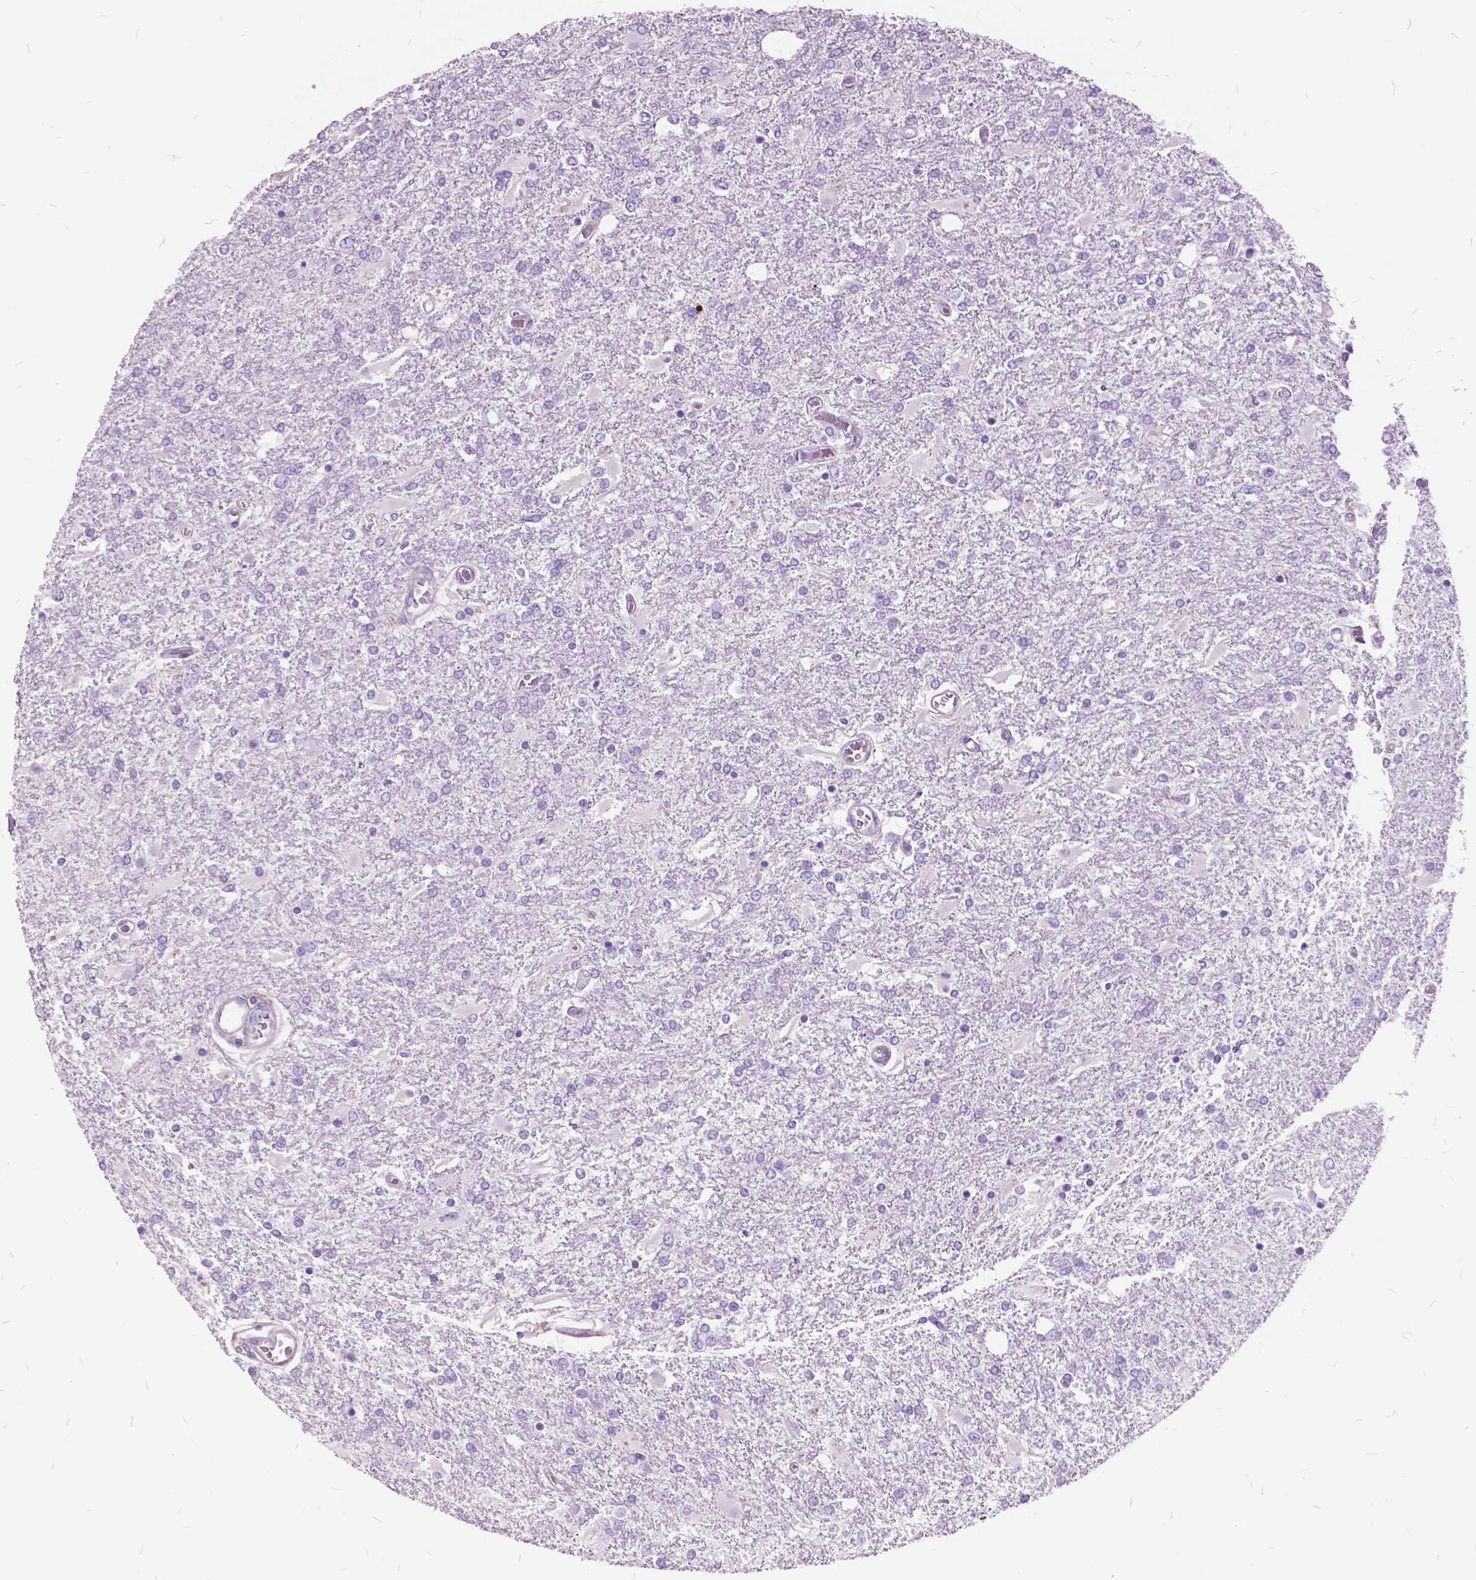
{"staining": {"intensity": "negative", "quantity": "none", "location": "none"}, "tissue": "glioma", "cell_type": "Tumor cells", "image_type": "cancer", "snomed": [{"axis": "morphology", "description": "Glioma, malignant, High grade"}, {"axis": "topography", "description": "Cerebral cortex"}], "caption": "DAB immunohistochemical staining of glioma displays no significant expression in tumor cells. The staining is performed using DAB brown chromogen with nuclei counter-stained in using hematoxylin.", "gene": "GDF9", "patient": {"sex": "male", "age": 79}}